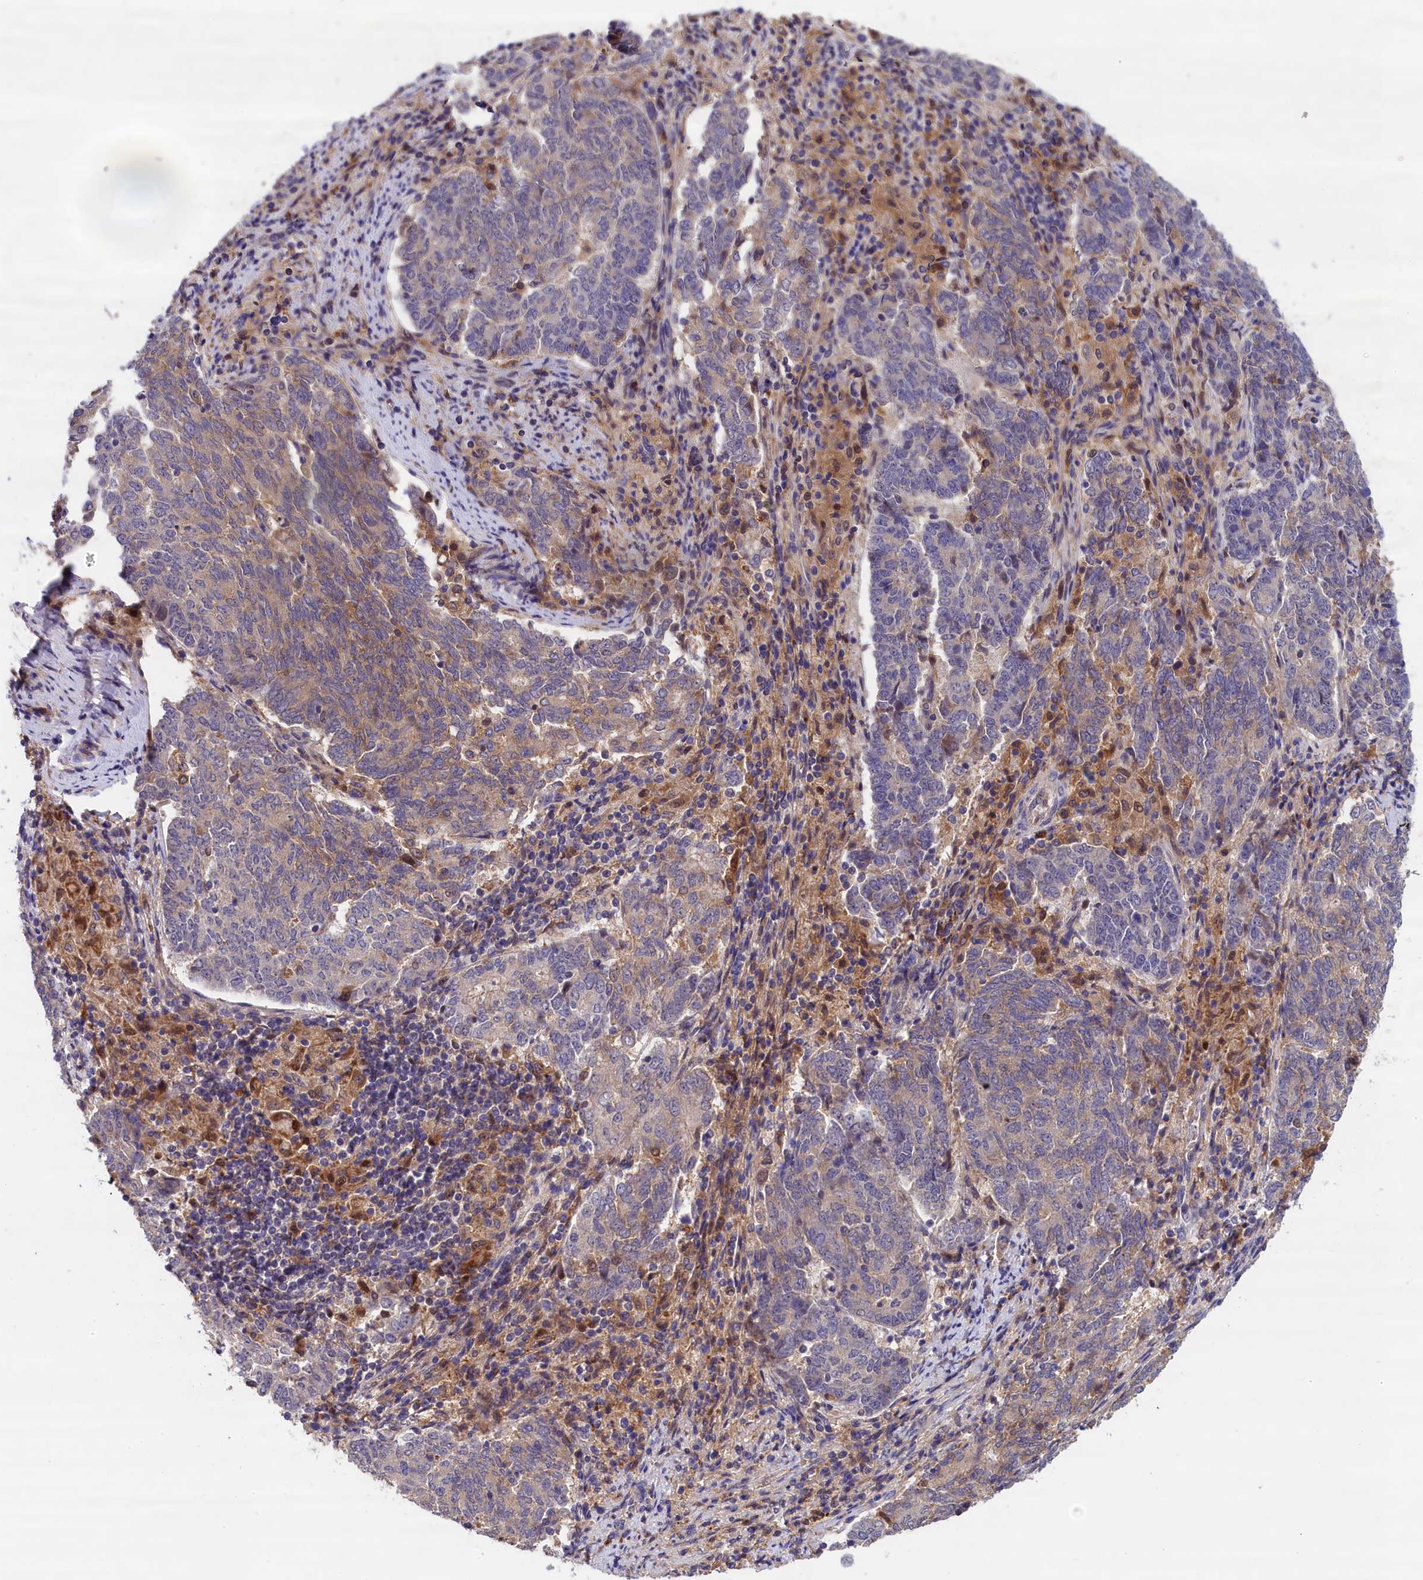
{"staining": {"intensity": "weak", "quantity": "25%-75%", "location": "cytoplasmic/membranous"}, "tissue": "endometrial cancer", "cell_type": "Tumor cells", "image_type": "cancer", "snomed": [{"axis": "morphology", "description": "Adenocarcinoma, NOS"}, {"axis": "topography", "description": "Endometrium"}], "caption": "This is a micrograph of immunohistochemistry (IHC) staining of endometrial cancer, which shows weak positivity in the cytoplasmic/membranous of tumor cells.", "gene": "NAIP", "patient": {"sex": "female", "age": 80}}